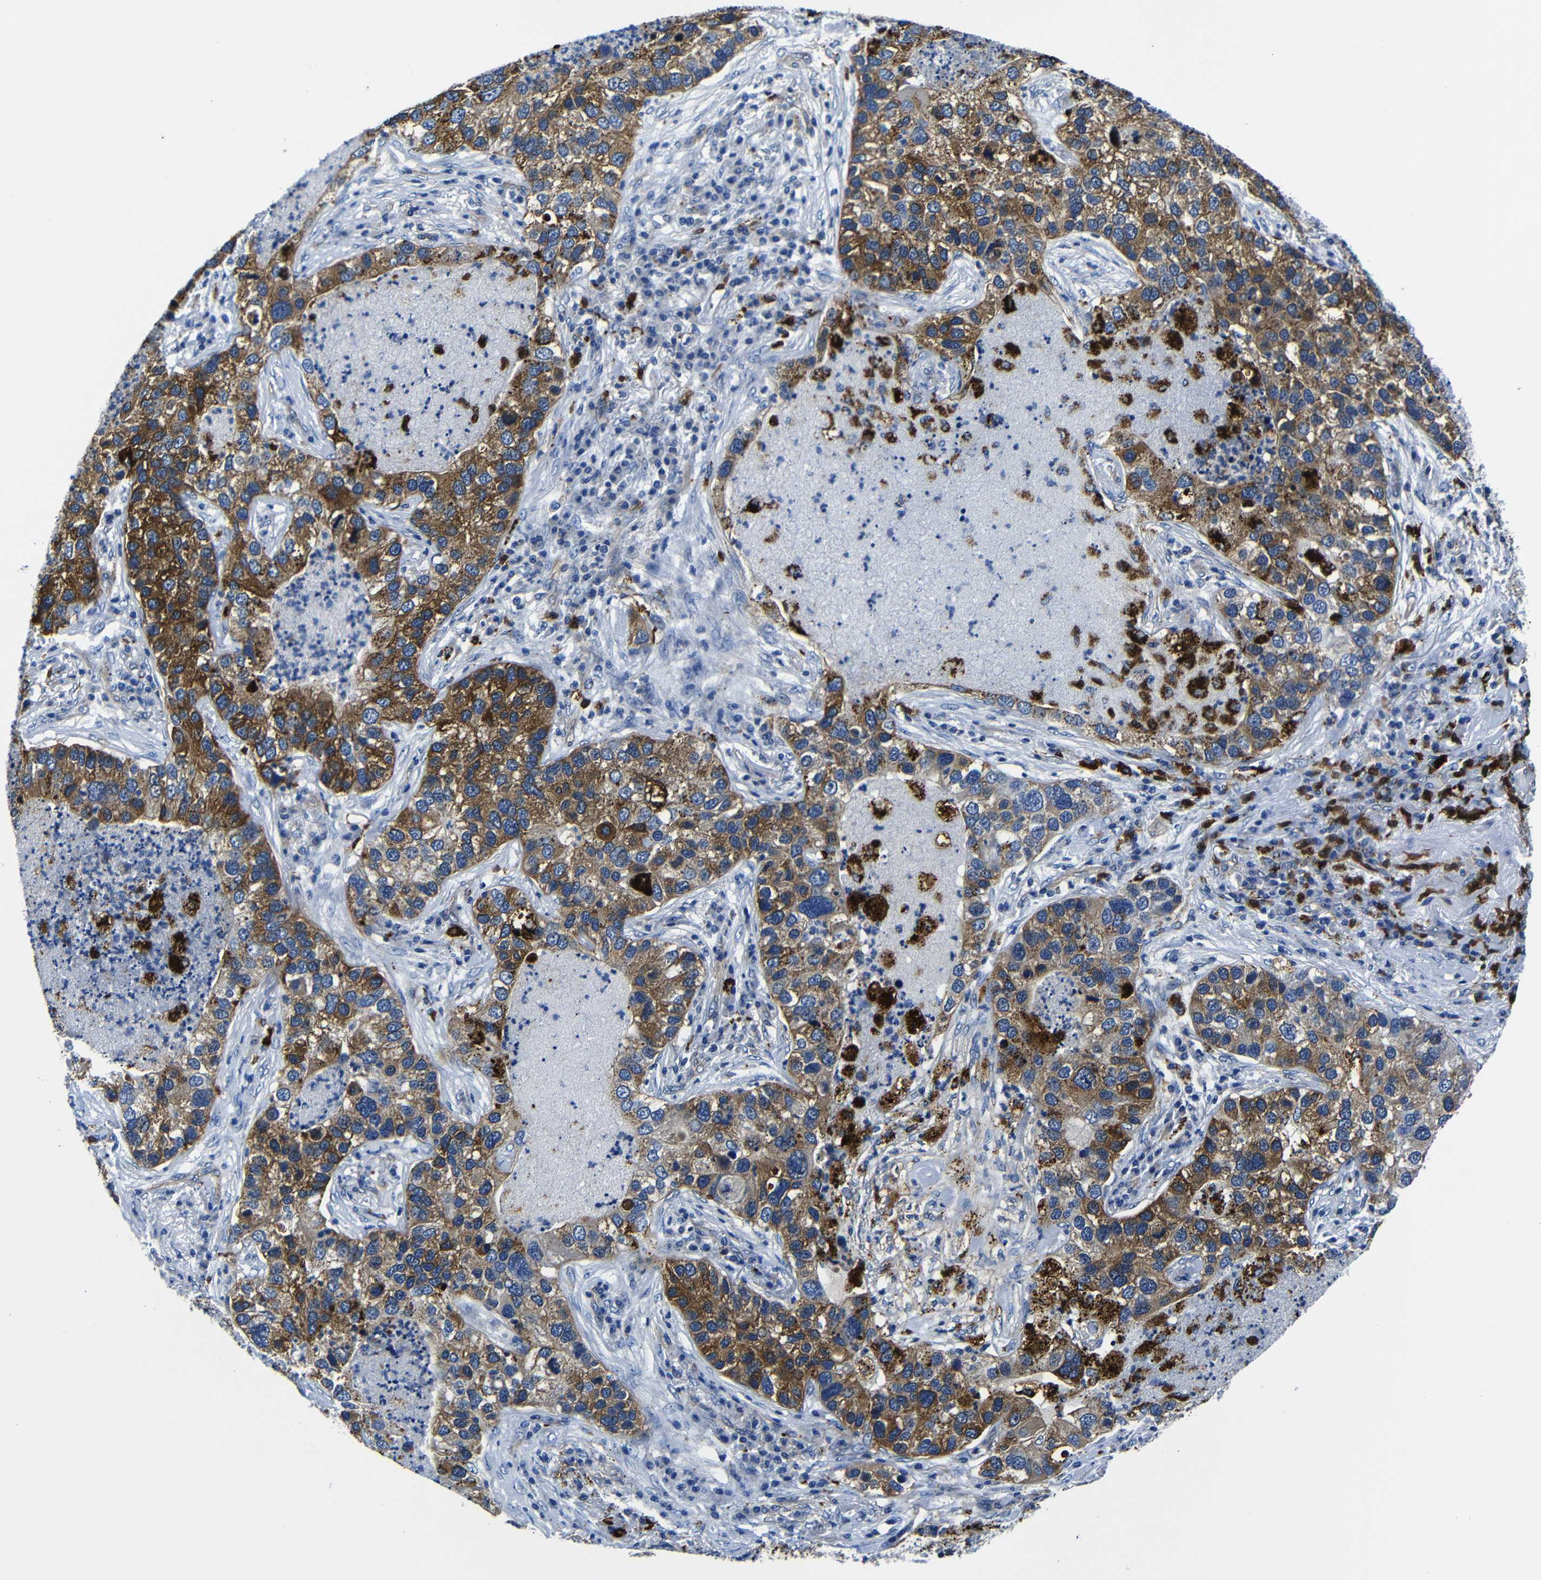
{"staining": {"intensity": "strong", "quantity": ">75%", "location": "cytoplasmic/membranous"}, "tissue": "lung cancer", "cell_type": "Tumor cells", "image_type": "cancer", "snomed": [{"axis": "morphology", "description": "Normal tissue, NOS"}, {"axis": "morphology", "description": "Adenocarcinoma, NOS"}, {"axis": "topography", "description": "Bronchus"}, {"axis": "topography", "description": "Lung"}], "caption": "Tumor cells exhibit high levels of strong cytoplasmic/membranous positivity in about >75% of cells in lung cancer.", "gene": "GIMAP2", "patient": {"sex": "male", "age": 54}}